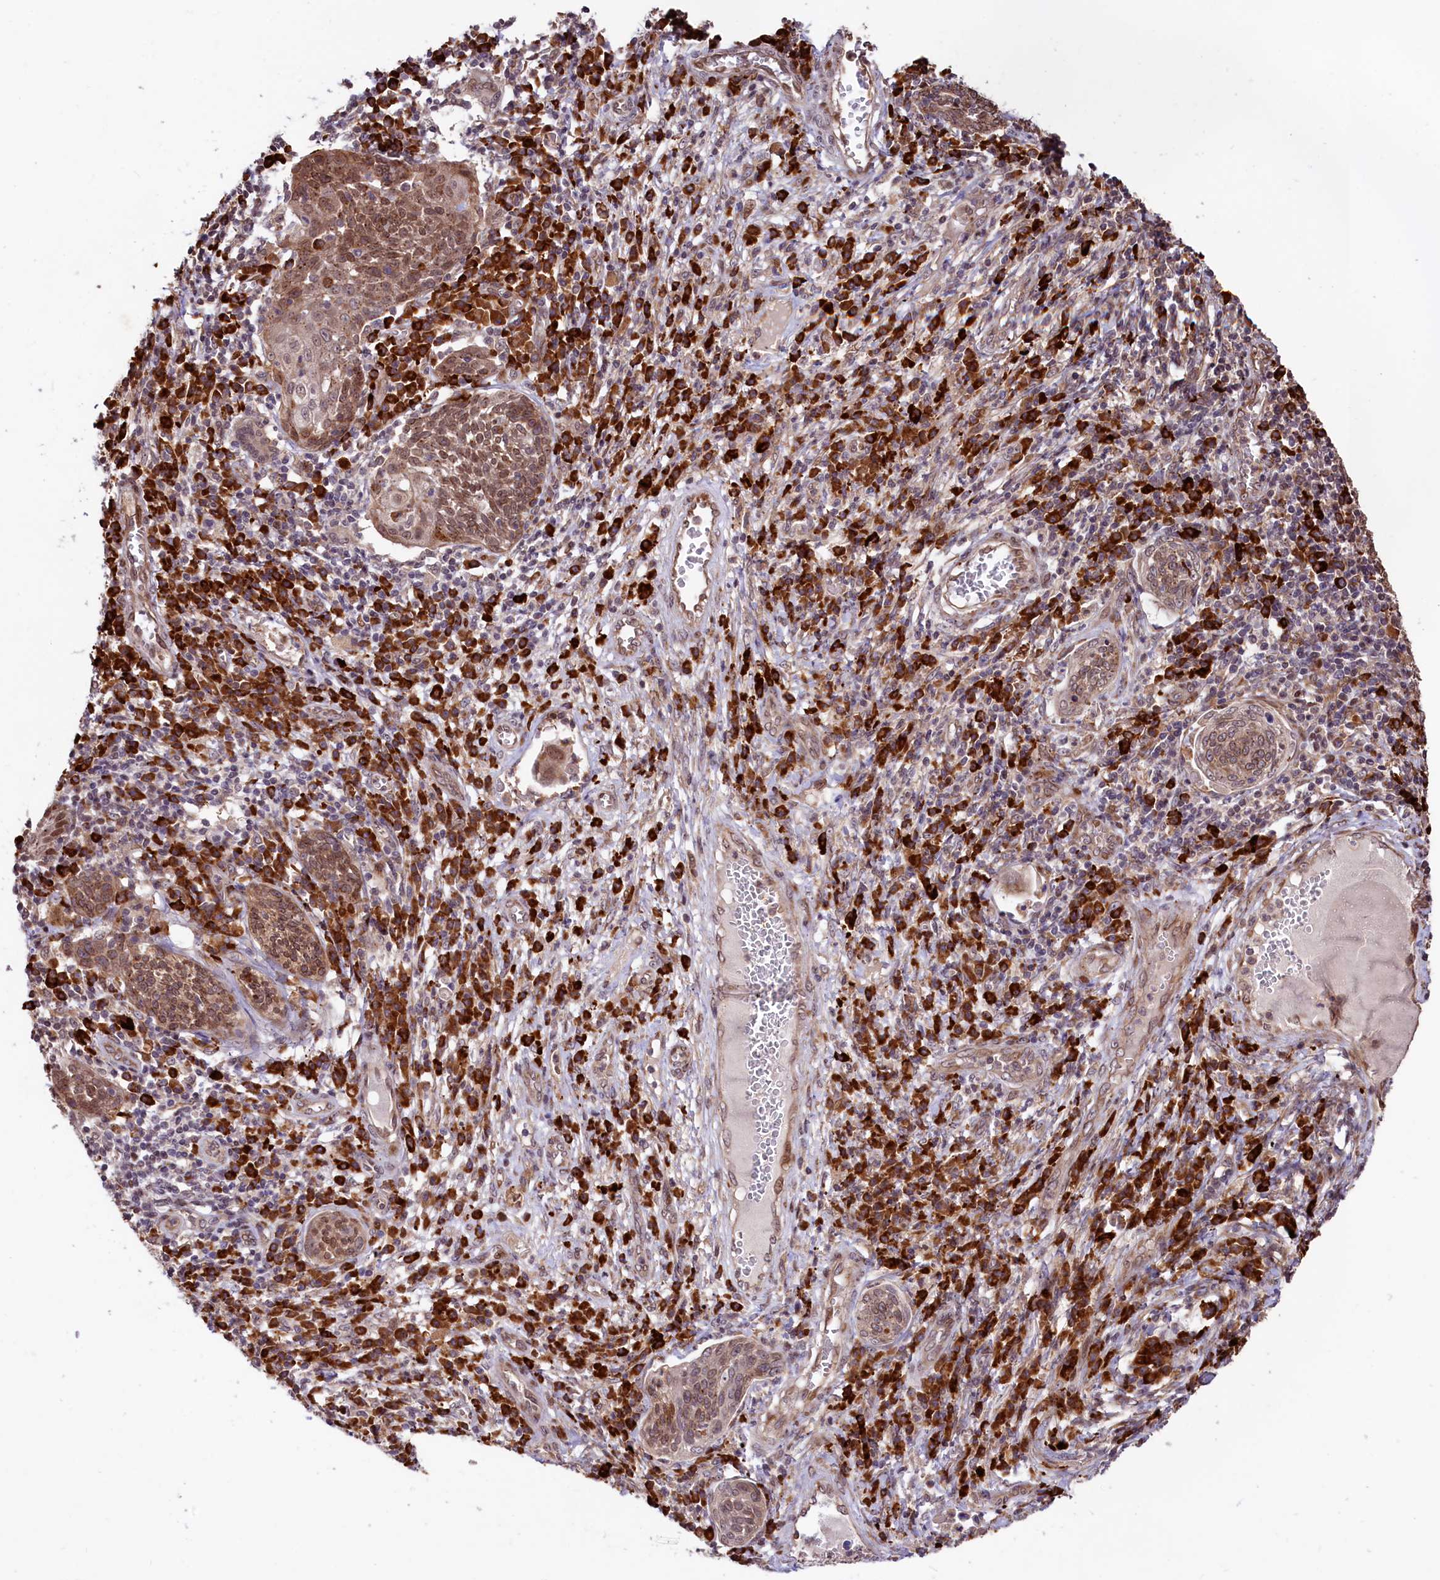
{"staining": {"intensity": "moderate", "quantity": ">75%", "location": "cytoplasmic/membranous,nuclear"}, "tissue": "cervical cancer", "cell_type": "Tumor cells", "image_type": "cancer", "snomed": [{"axis": "morphology", "description": "Squamous cell carcinoma, NOS"}, {"axis": "topography", "description": "Cervix"}], "caption": "Immunohistochemistry (IHC) image of neoplastic tissue: human cervical cancer (squamous cell carcinoma) stained using immunohistochemistry (IHC) displays medium levels of moderate protein expression localized specifically in the cytoplasmic/membranous and nuclear of tumor cells, appearing as a cytoplasmic/membranous and nuclear brown color.", "gene": "C5orf15", "patient": {"sex": "female", "age": 34}}